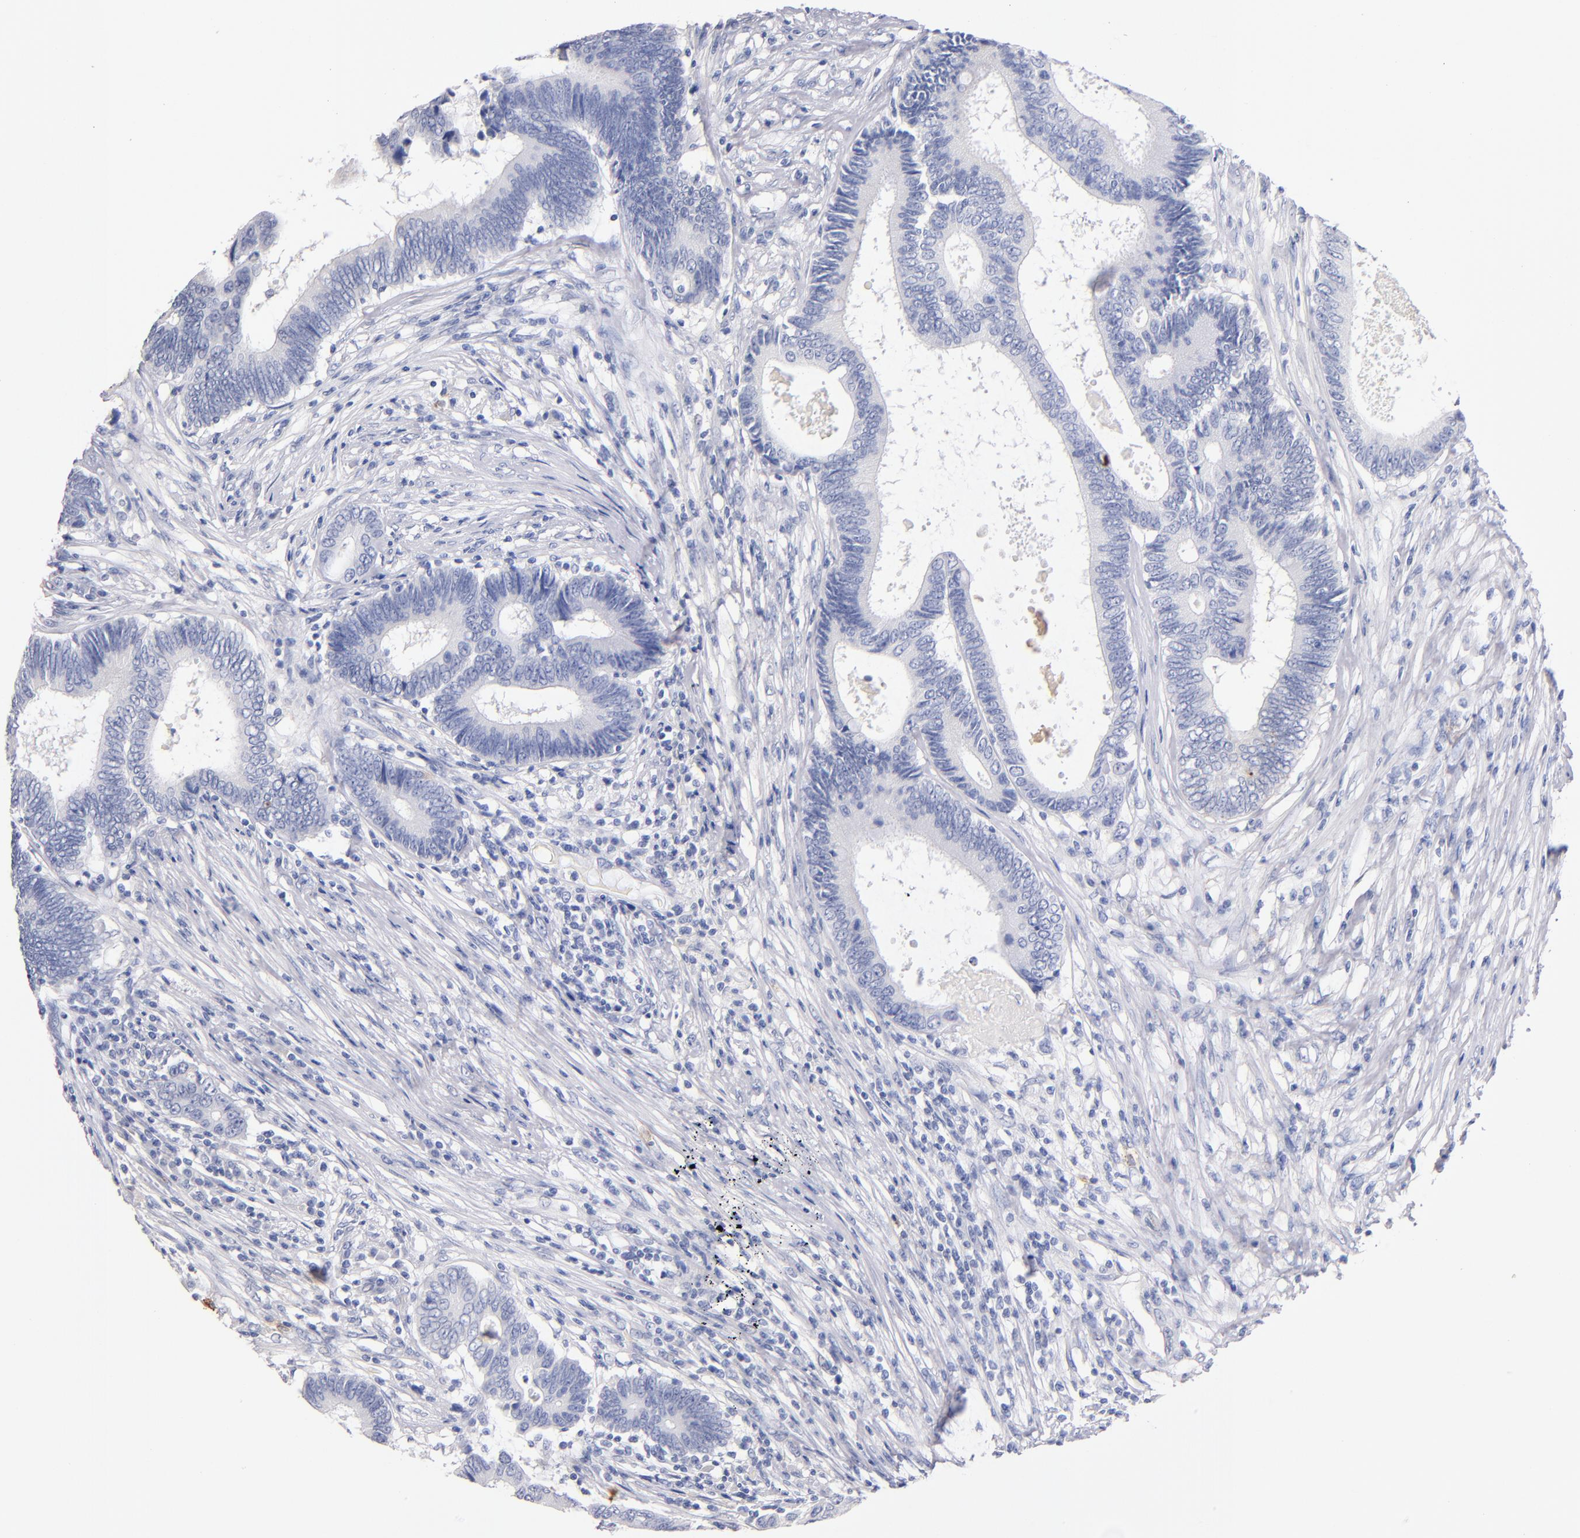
{"staining": {"intensity": "negative", "quantity": "none", "location": "none"}, "tissue": "colorectal cancer", "cell_type": "Tumor cells", "image_type": "cancer", "snomed": [{"axis": "morphology", "description": "Adenocarcinoma, NOS"}, {"axis": "topography", "description": "Colon"}], "caption": "Immunohistochemistry of human colorectal adenocarcinoma exhibits no staining in tumor cells.", "gene": "KIT", "patient": {"sex": "female", "age": 78}}